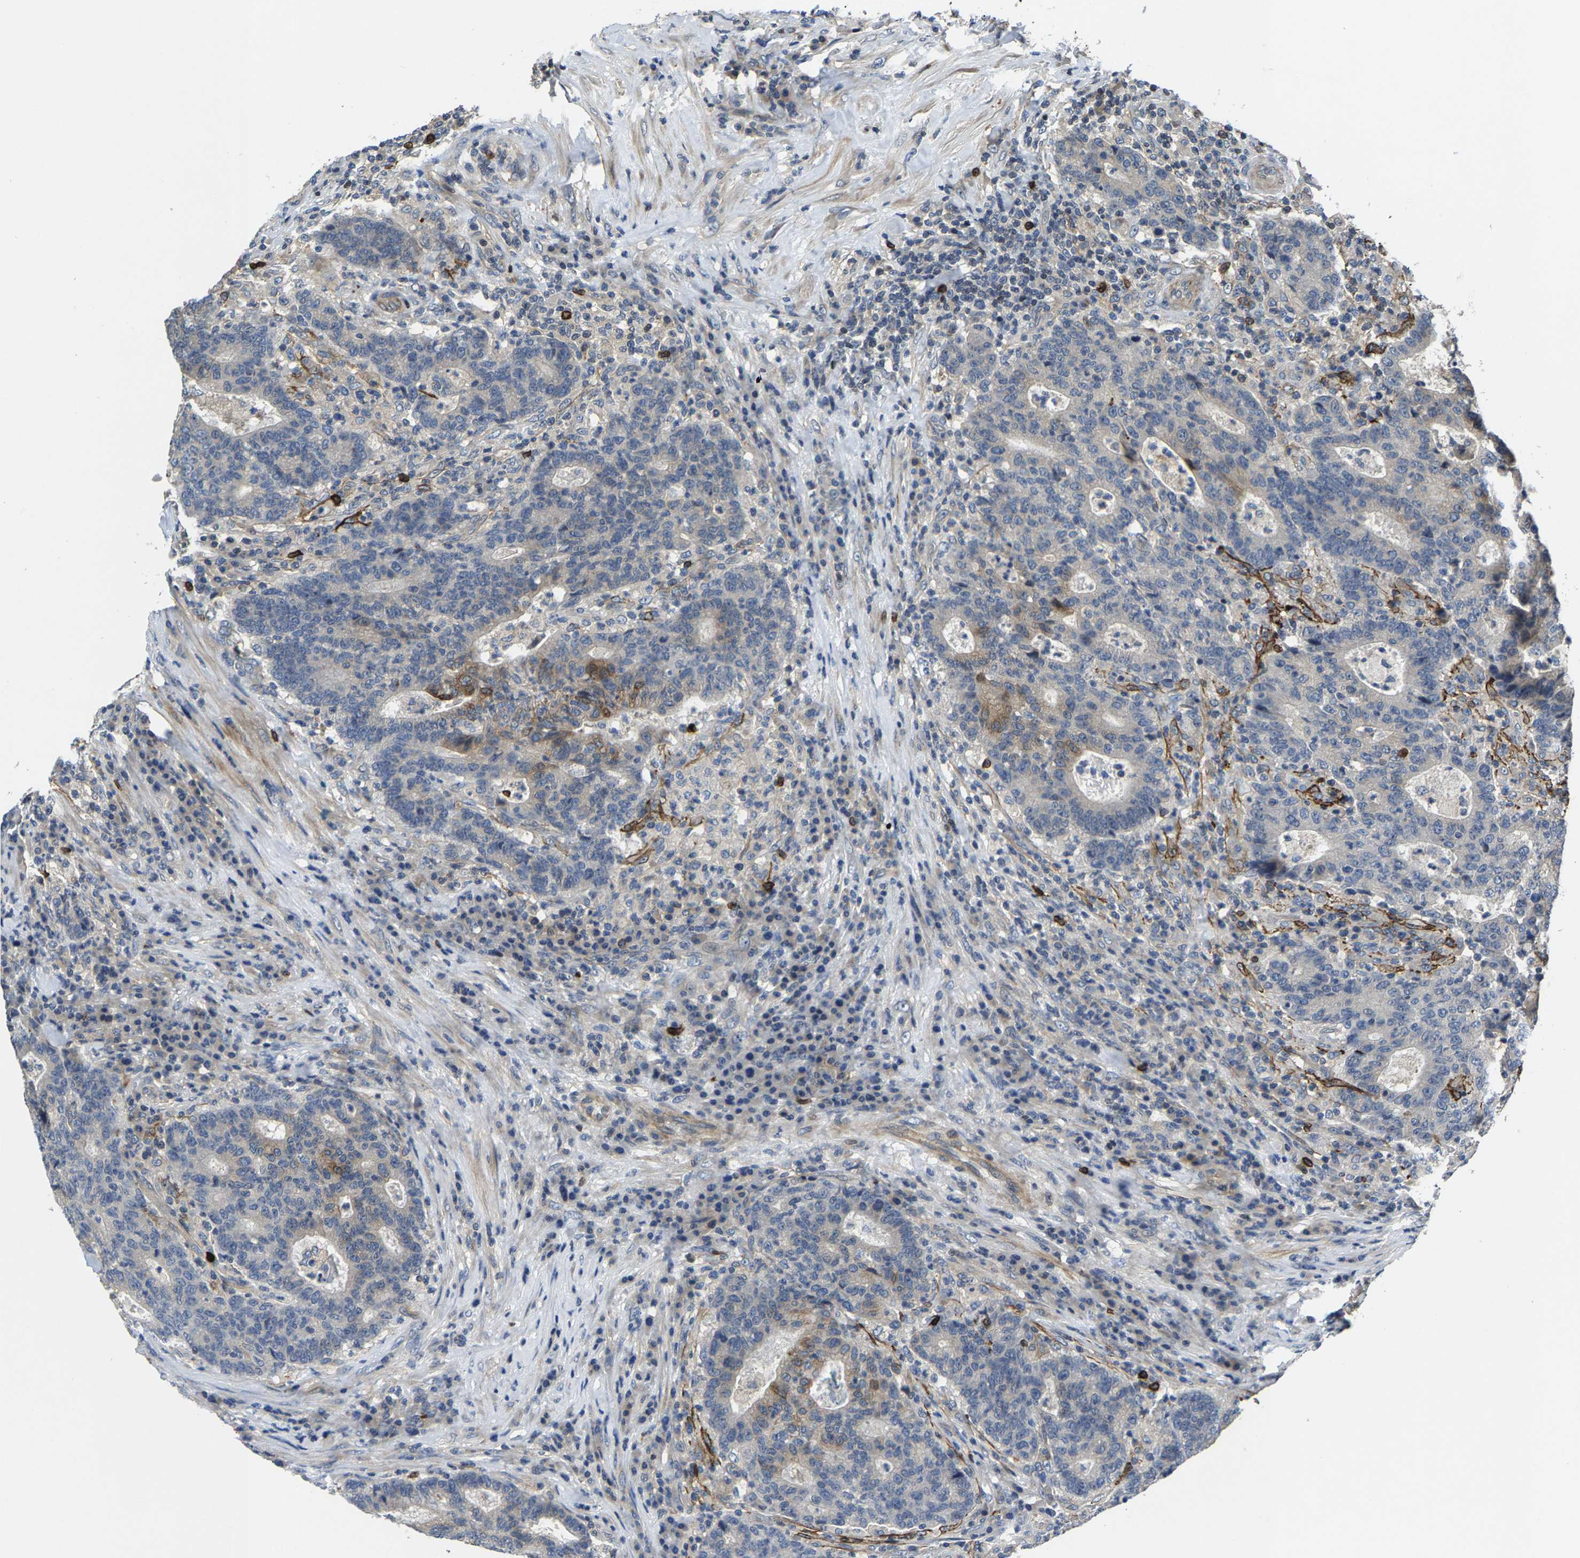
{"staining": {"intensity": "moderate", "quantity": "<25%", "location": "cytoplasmic/membranous"}, "tissue": "colorectal cancer", "cell_type": "Tumor cells", "image_type": "cancer", "snomed": [{"axis": "morphology", "description": "Adenocarcinoma, NOS"}, {"axis": "topography", "description": "Colon"}], "caption": "Human adenocarcinoma (colorectal) stained for a protein (brown) displays moderate cytoplasmic/membranous positive positivity in about <25% of tumor cells.", "gene": "AGBL3", "patient": {"sex": "female", "age": 75}}